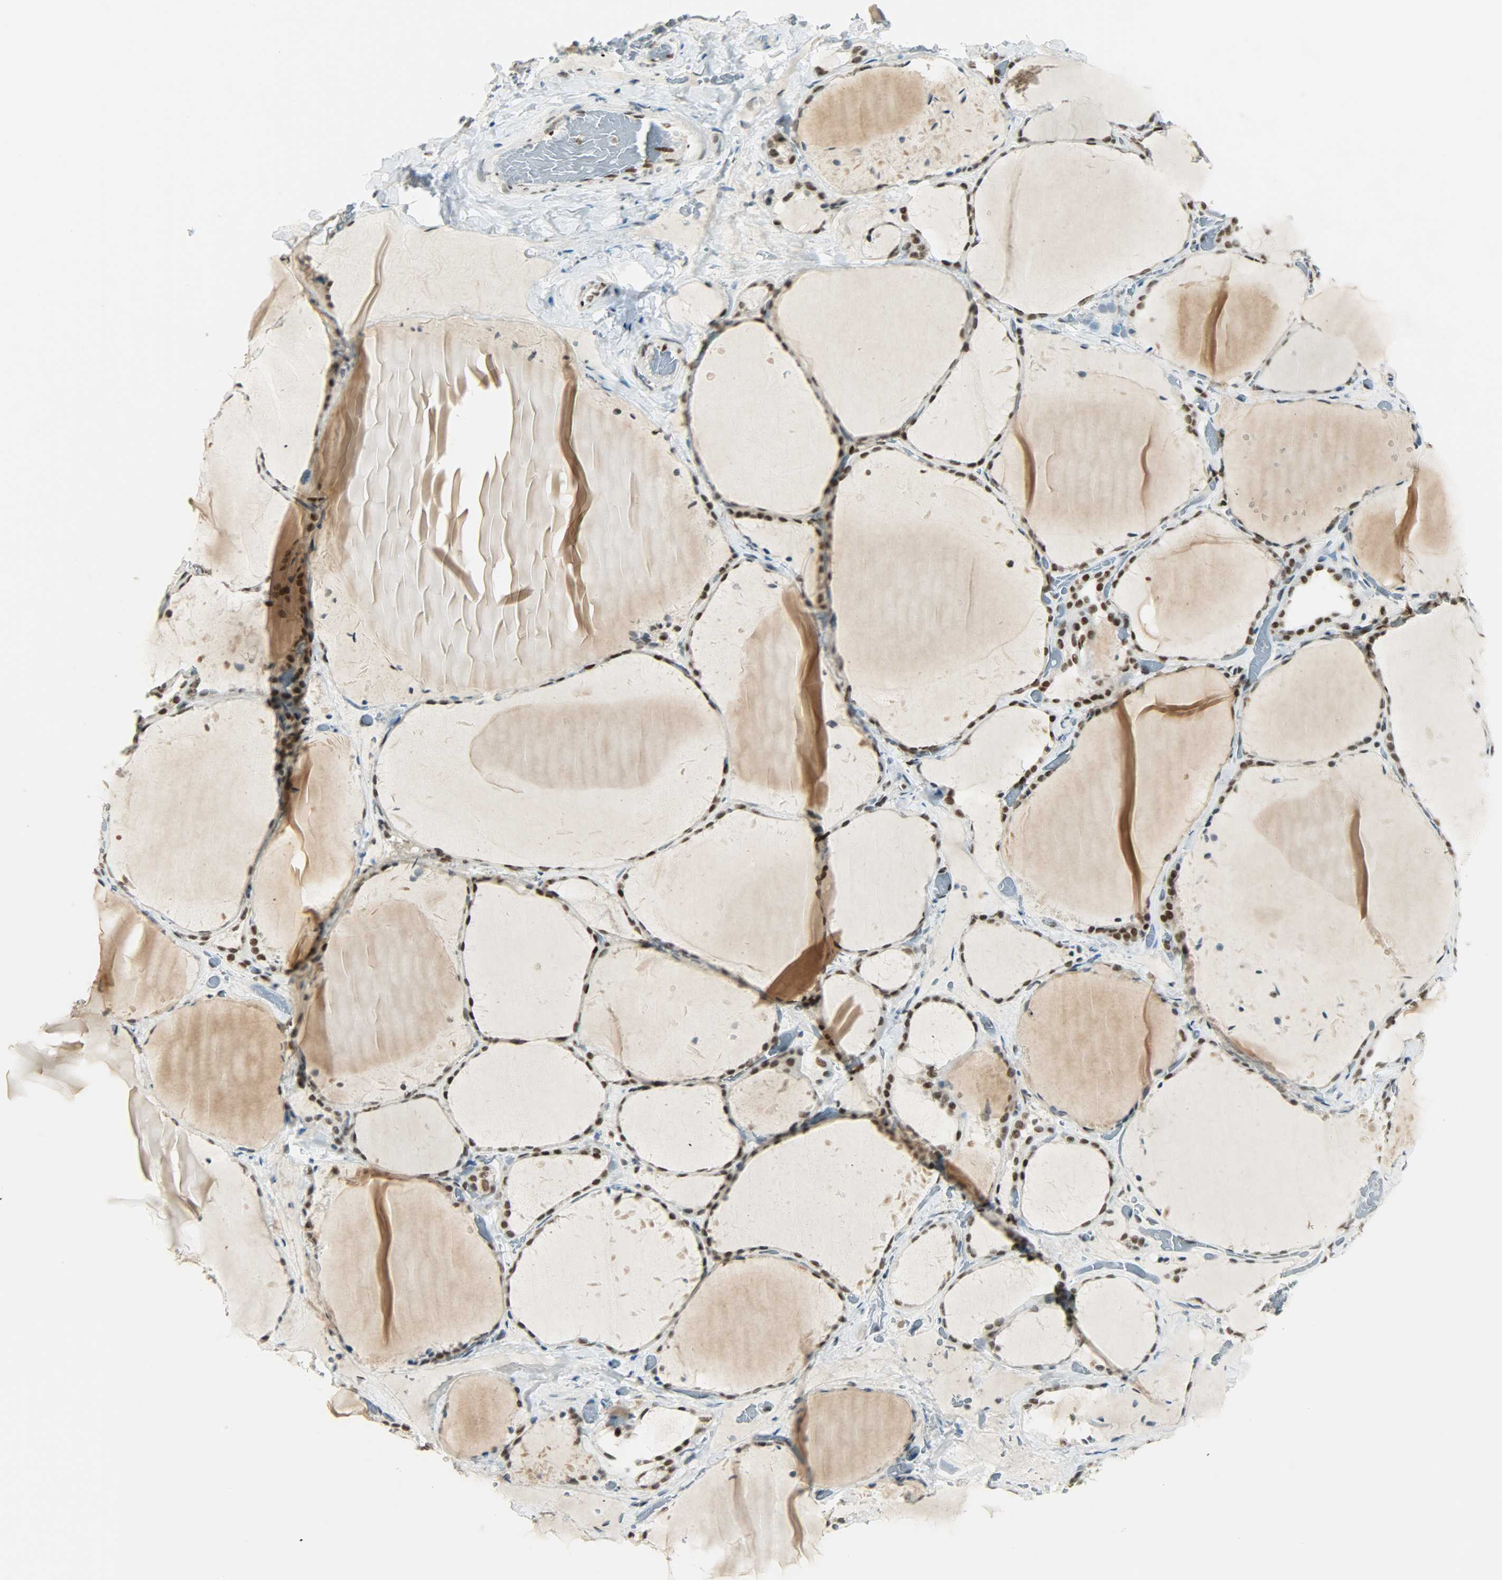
{"staining": {"intensity": "moderate", "quantity": ">75%", "location": "nuclear"}, "tissue": "thyroid gland", "cell_type": "Glandular cells", "image_type": "normal", "snomed": [{"axis": "morphology", "description": "Normal tissue, NOS"}, {"axis": "topography", "description": "Thyroid gland"}], "caption": "This histopathology image reveals IHC staining of unremarkable thyroid gland, with medium moderate nuclear staining in approximately >75% of glandular cells.", "gene": "MYEF2", "patient": {"sex": "female", "age": 22}}